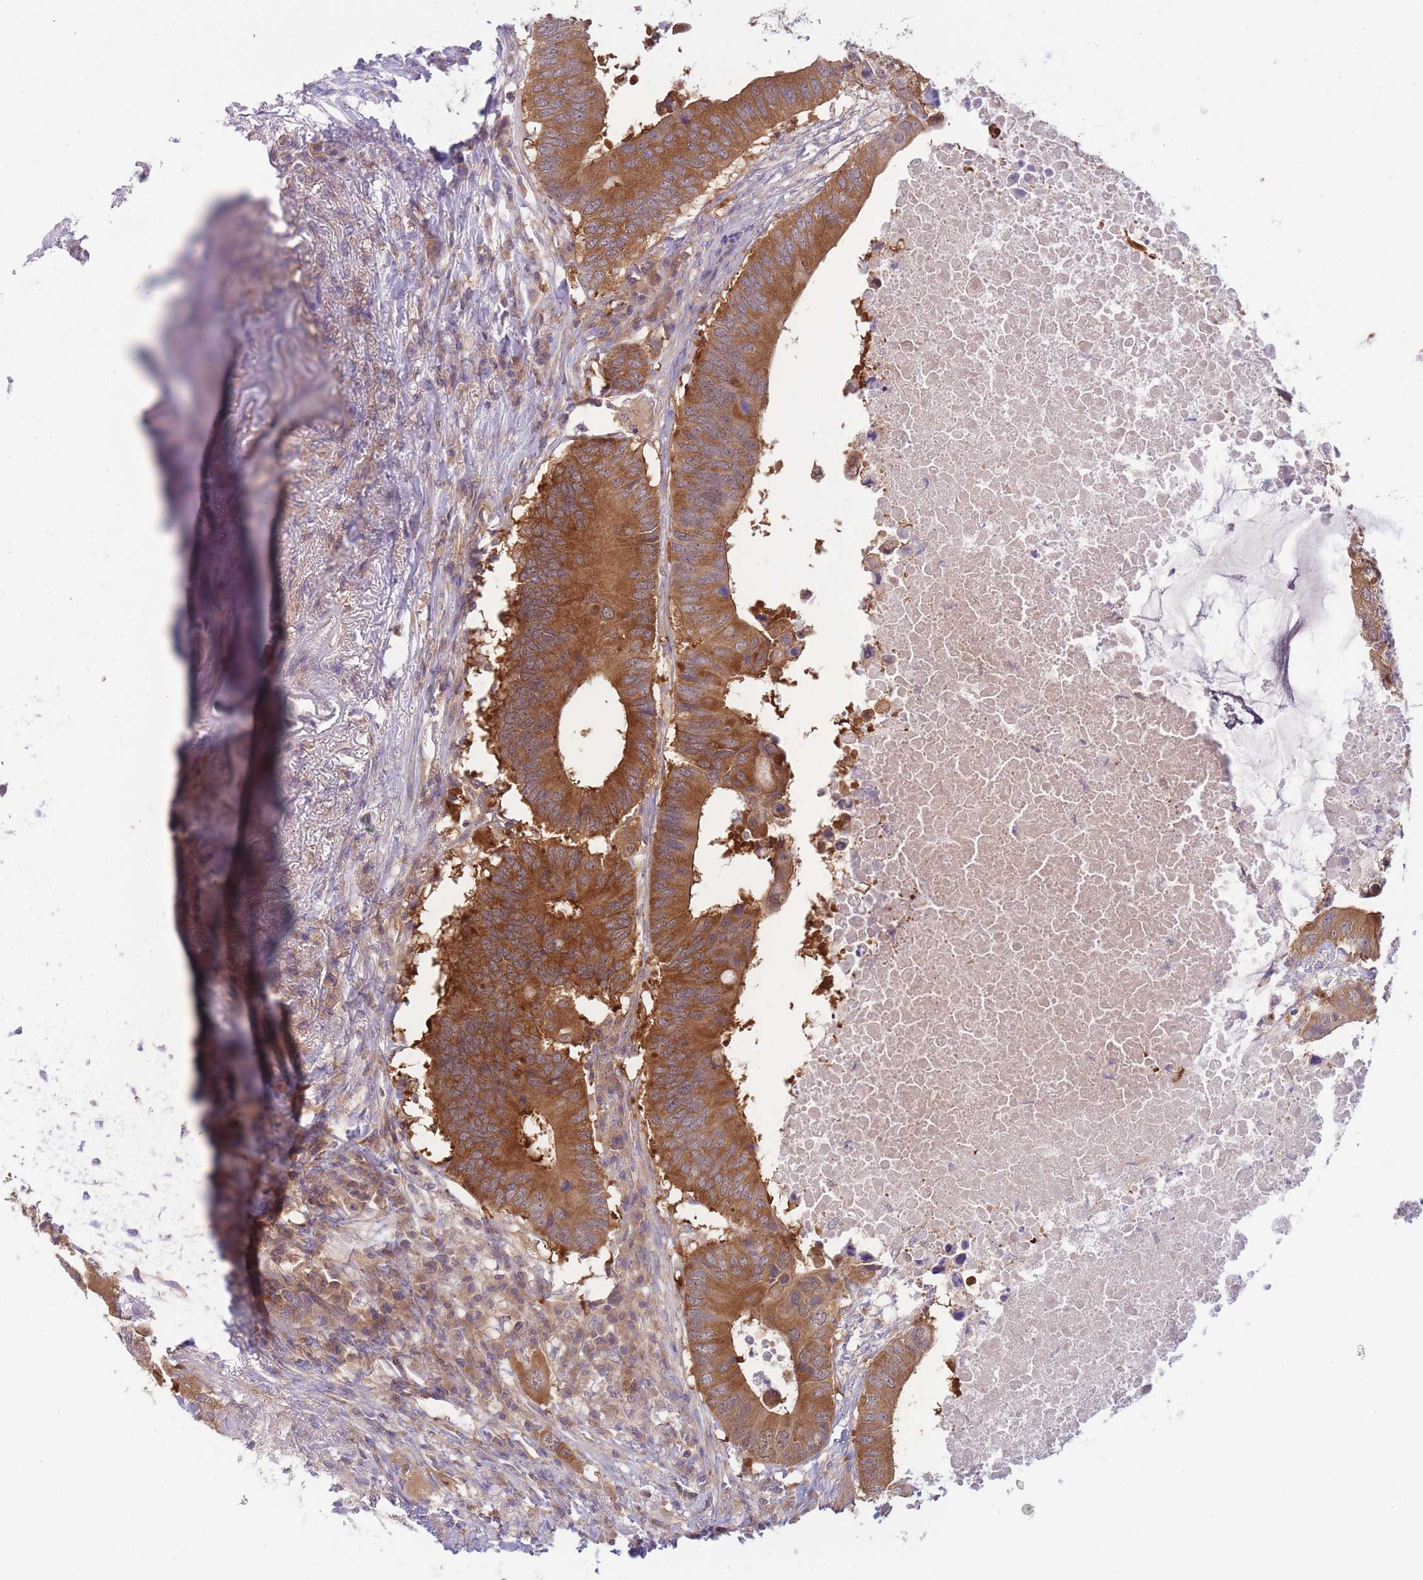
{"staining": {"intensity": "moderate", "quantity": ">75%", "location": "cytoplasmic/membranous"}, "tissue": "colorectal cancer", "cell_type": "Tumor cells", "image_type": "cancer", "snomed": [{"axis": "morphology", "description": "Adenocarcinoma, NOS"}, {"axis": "topography", "description": "Colon"}], "caption": "Immunohistochemical staining of adenocarcinoma (colorectal) reveals moderate cytoplasmic/membranous protein expression in about >75% of tumor cells.", "gene": "PFDN6", "patient": {"sex": "male", "age": 71}}